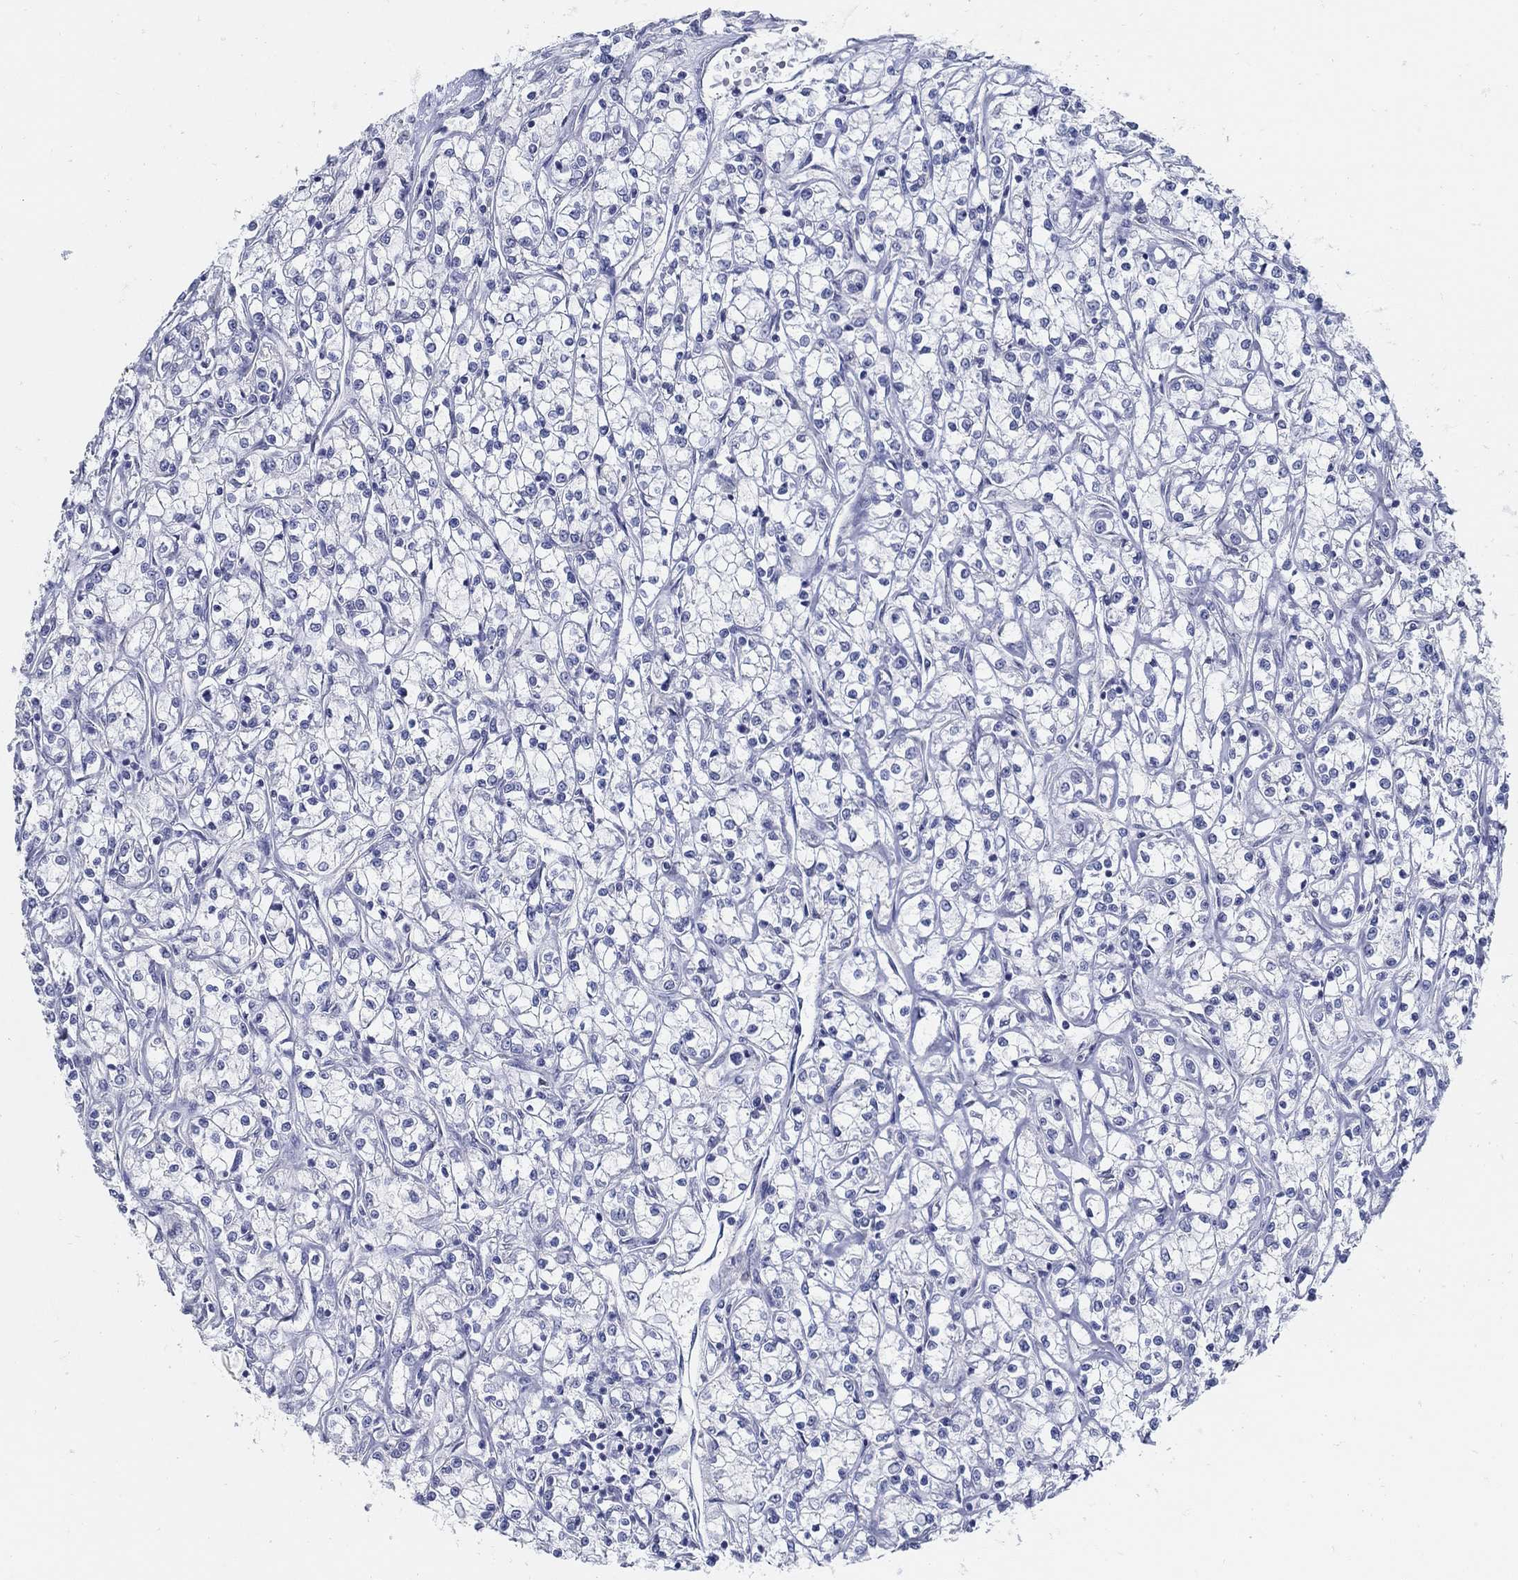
{"staining": {"intensity": "negative", "quantity": "none", "location": "none"}, "tissue": "renal cancer", "cell_type": "Tumor cells", "image_type": "cancer", "snomed": [{"axis": "morphology", "description": "Adenocarcinoma, NOS"}, {"axis": "topography", "description": "Kidney"}], "caption": "Immunohistochemistry of renal cancer demonstrates no positivity in tumor cells.", "gene": "USP29", "patient": {"sex": "female", "age": 59}}